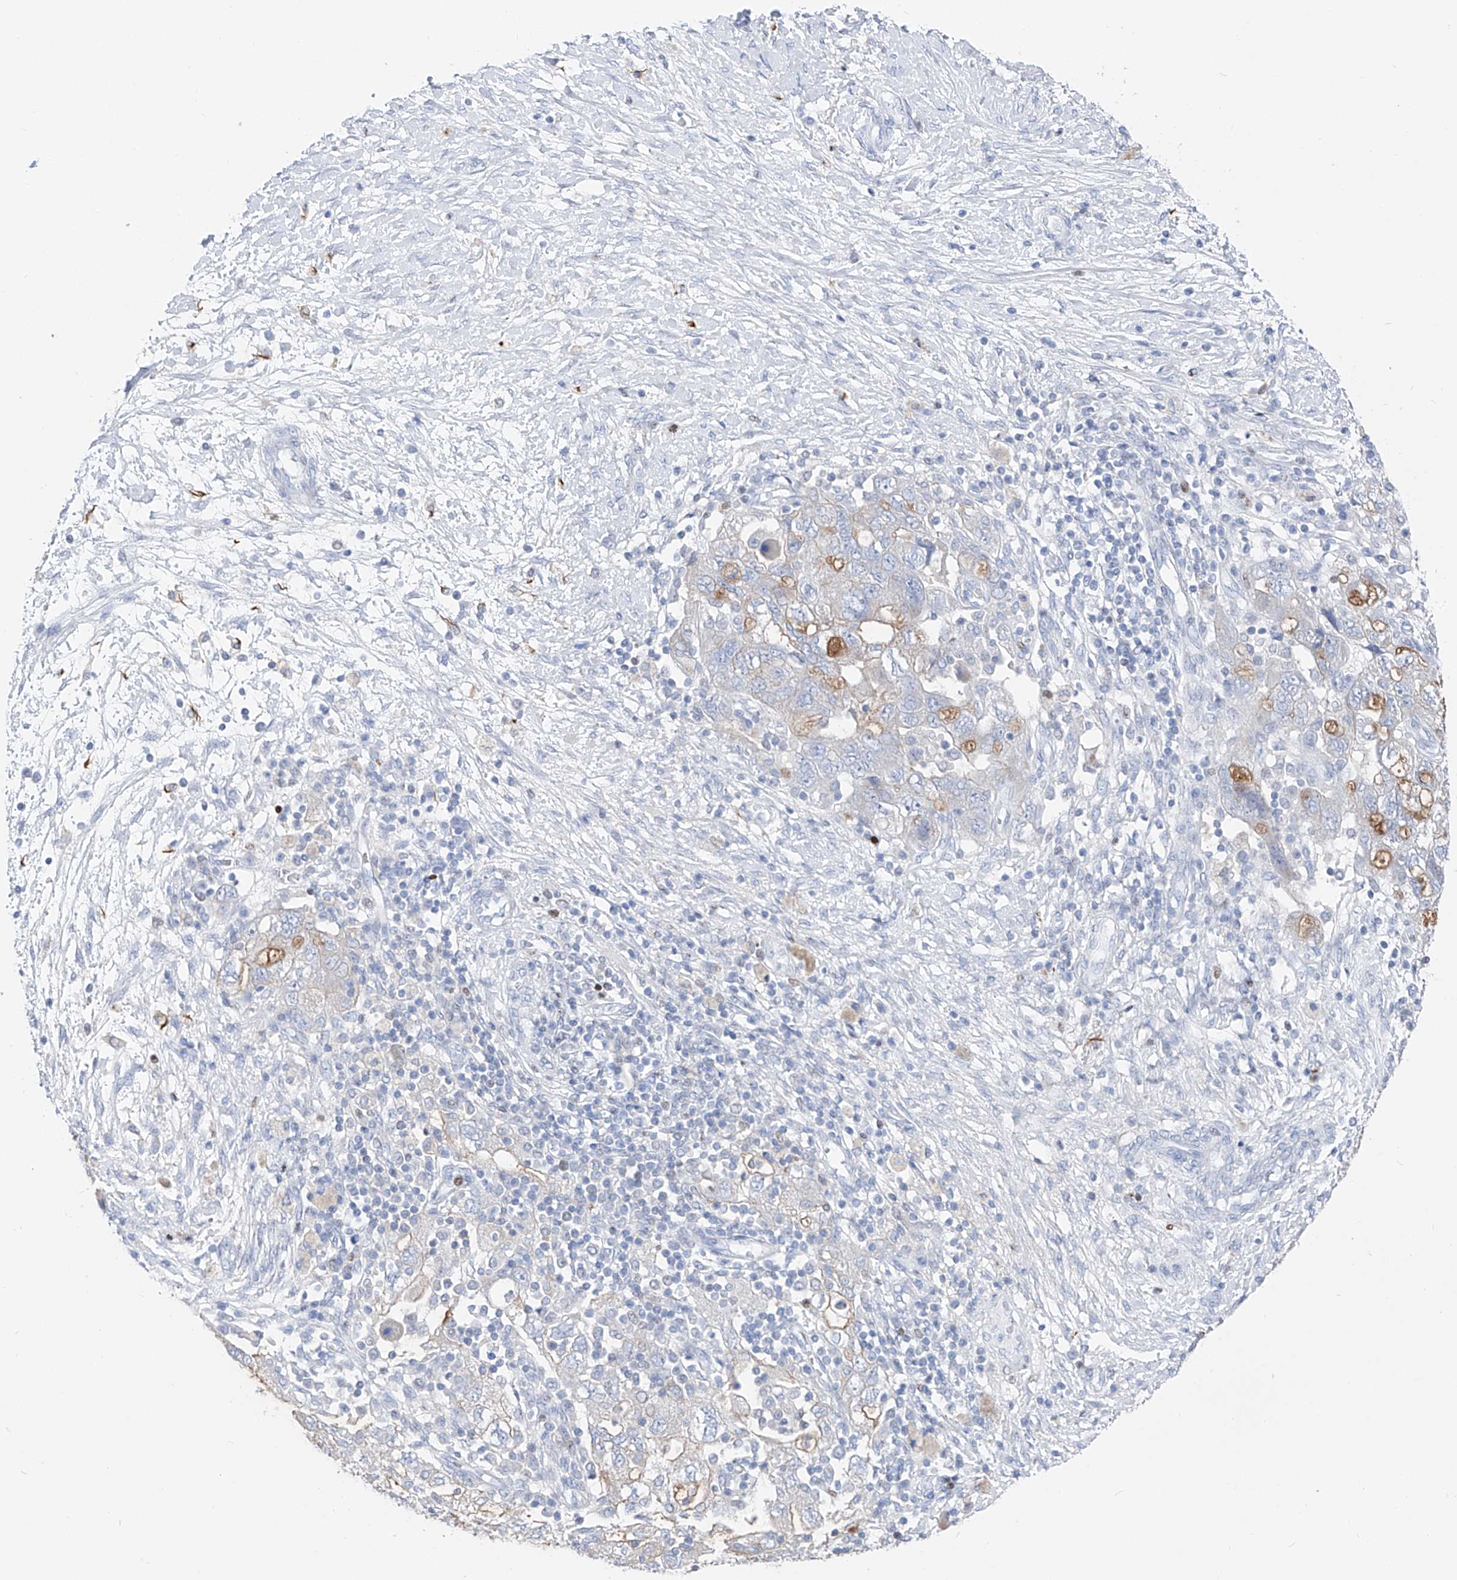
{"staining": {"intensity": "moderate", "quantity": "<25%", "location": "cytoplasmic/membranous"}, "tissue": "ovarian cancer", "cell_type": "Tumor cells", "image_type": "cancer", "snomed": [{"axis": "morphology", "description": "Carcinoma, NOS"}, {"axis": "morphology", "description": "Cystadenocarcinoma, serous, NOS"}, {"axis": "topography", "description": "Ovary"}], "caption": "This micrograph reveals ovarian cancer stained with IHC to label a protein in brown. The cytoplasmic/membranous of tumor cells show moderate positivity for the protein. Nuclei are counter-stained blue.", "gene": "FRS3", "patient": {"sex": "female", "age": 69}}